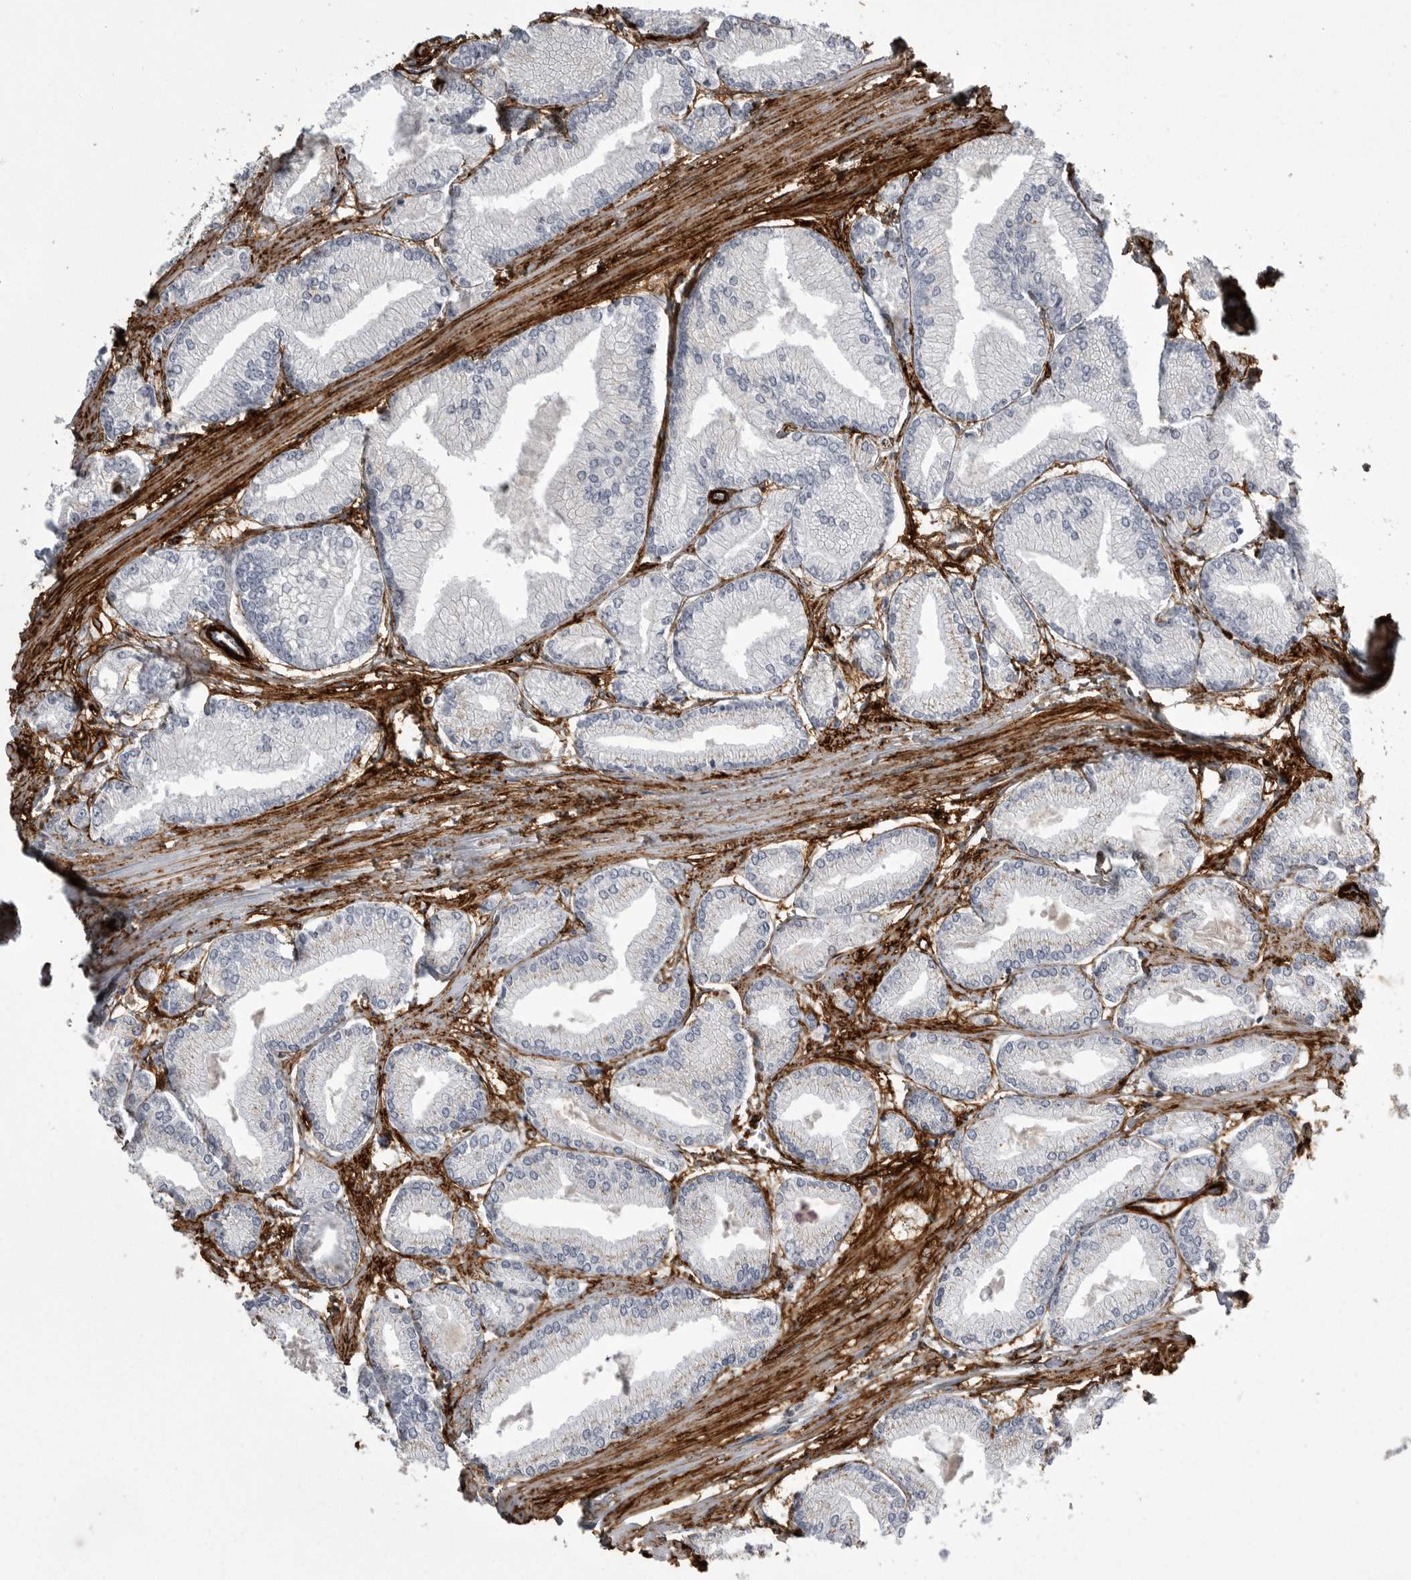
{"staining": {"intensity": "negative", "quantity": "none", "location": "none"}, "tissue": "prostate cancer", "cell_type": "Tumor cells", "image_type": "cancer", "snomed": [{"axis": "morphology", "description": "Adenocarcinoma, Low grade"}, {"axis": "topography", "description": "Prostate"}], "caption": "An immunohistochemistry photomicrograph of prostate cancer (low-grade adenocarcinoma) is shown. There is no staining in tumor cells of prostate cancer (low-grade adenocarcinoma).", "gene": "AOC3", "patient": {"sex": "male", "age": 52}}